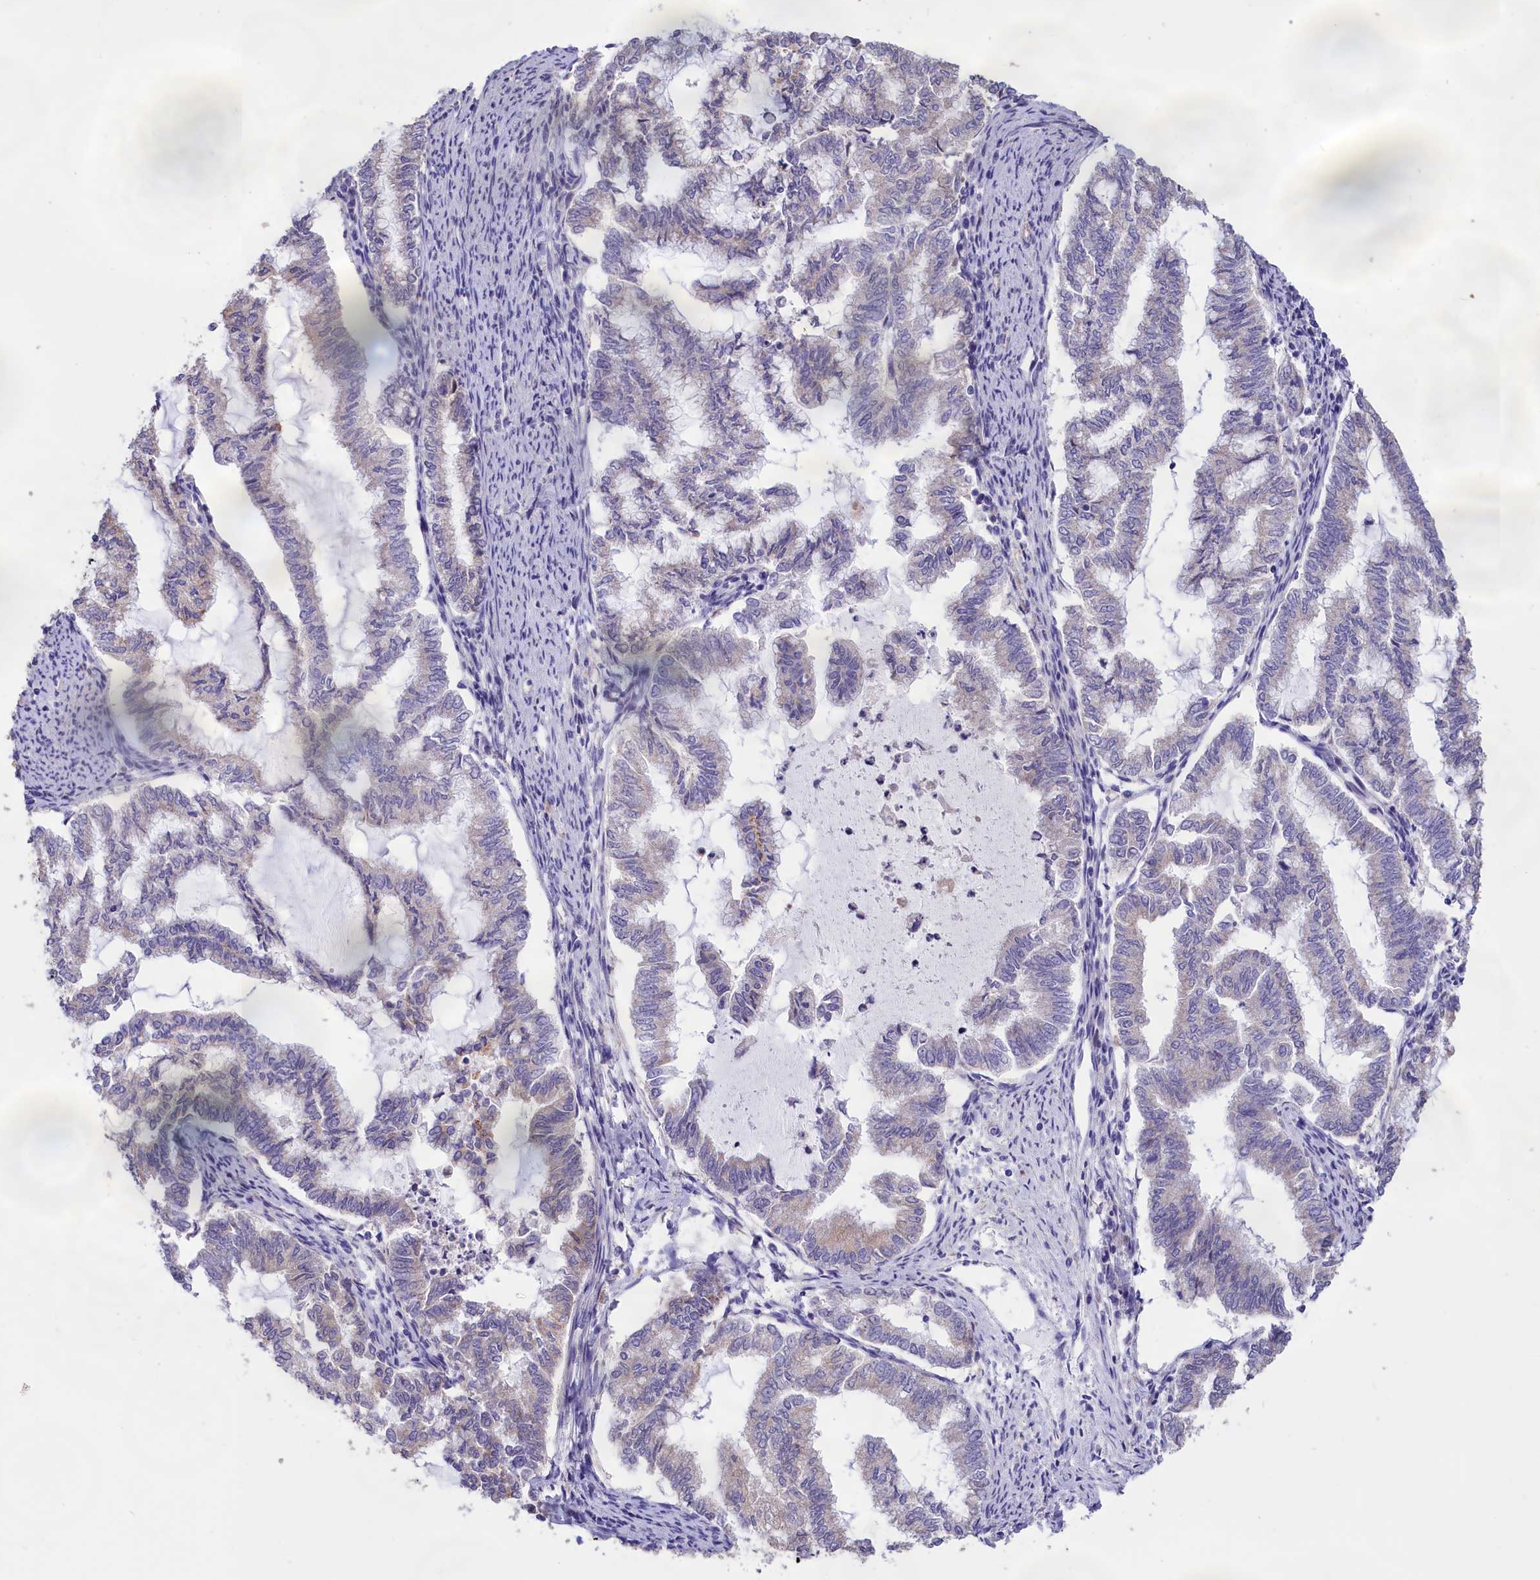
{"staining": {"intensity": "weak", "quantity": "<25%", "location": "cytoplasmic/membranous"}, "tissue": "endometrial cancer", "cell_type": "Tumor cells", "image_type": "cancer", "snomed": [{"axis": "morphology", "description": "Adenocarcinoma, NOS"}, {"axis": "topography", "description": "Endometrium"}], "caption": "Protein analysis of adenocarcinoma (endometrial) demonstrates no significant staining in tumor cells.", "gene": "CYP2U1", "patient": {"sex": "female", "age": 79}}